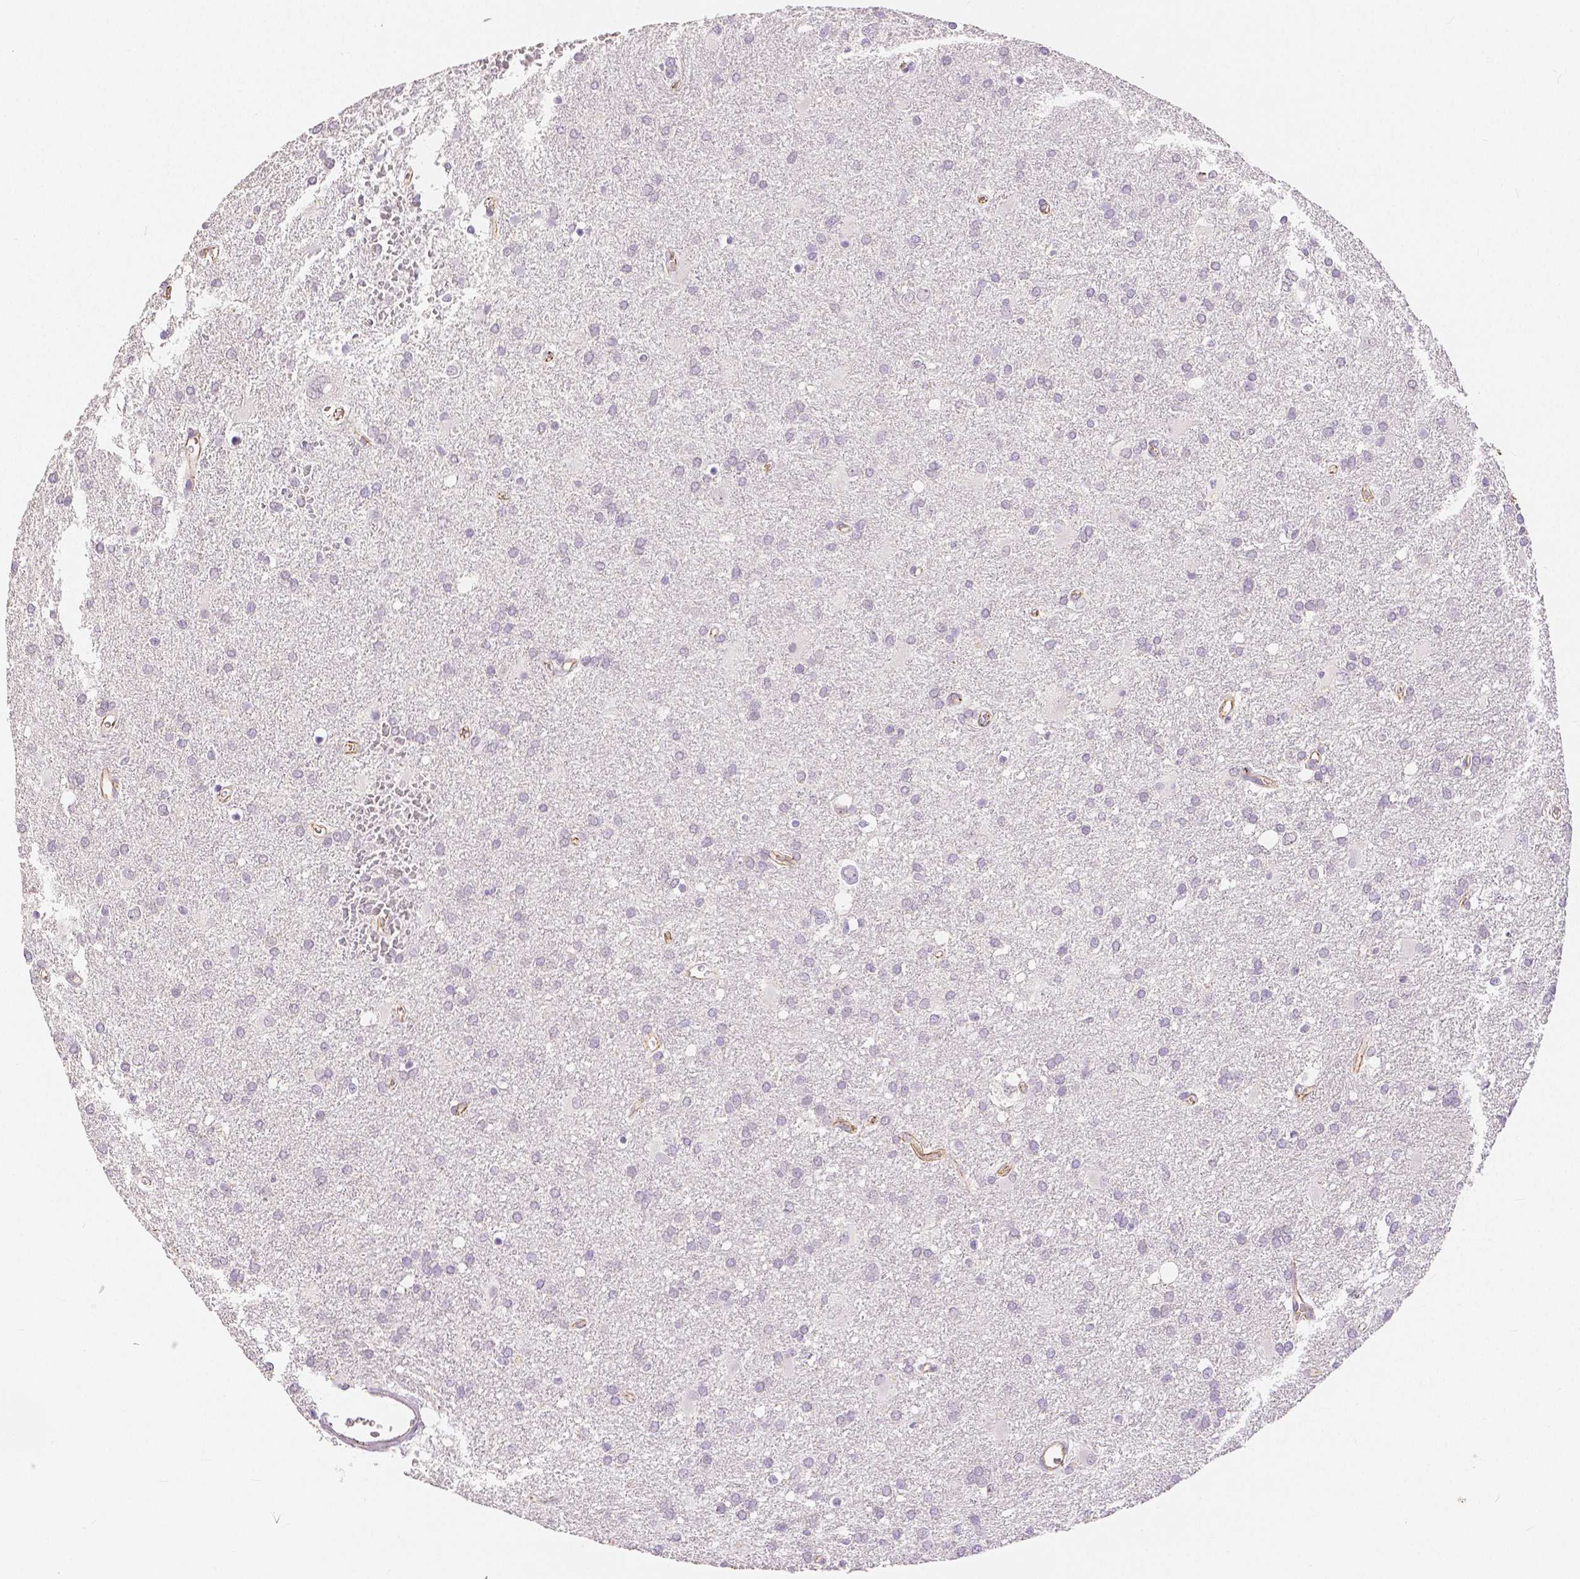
{"staining": {"intensity": "negative", "quantity": "none", "location": "none"}, "tissue": "glioma", "cell_type": "Tumor cells", "image_type": "cancer", "snomed": [{"axis": "morphology", "description": "Glioma, malignant, Low grade"}, {"axis": "topography", "description": "Brain"}], "caption": "This is an IHC photomicrograph of human malignant low-grade glioma. There is no expression in tumor cells.", "gene": "OCLN", "patient": {"sex": "male", "age": 66}}